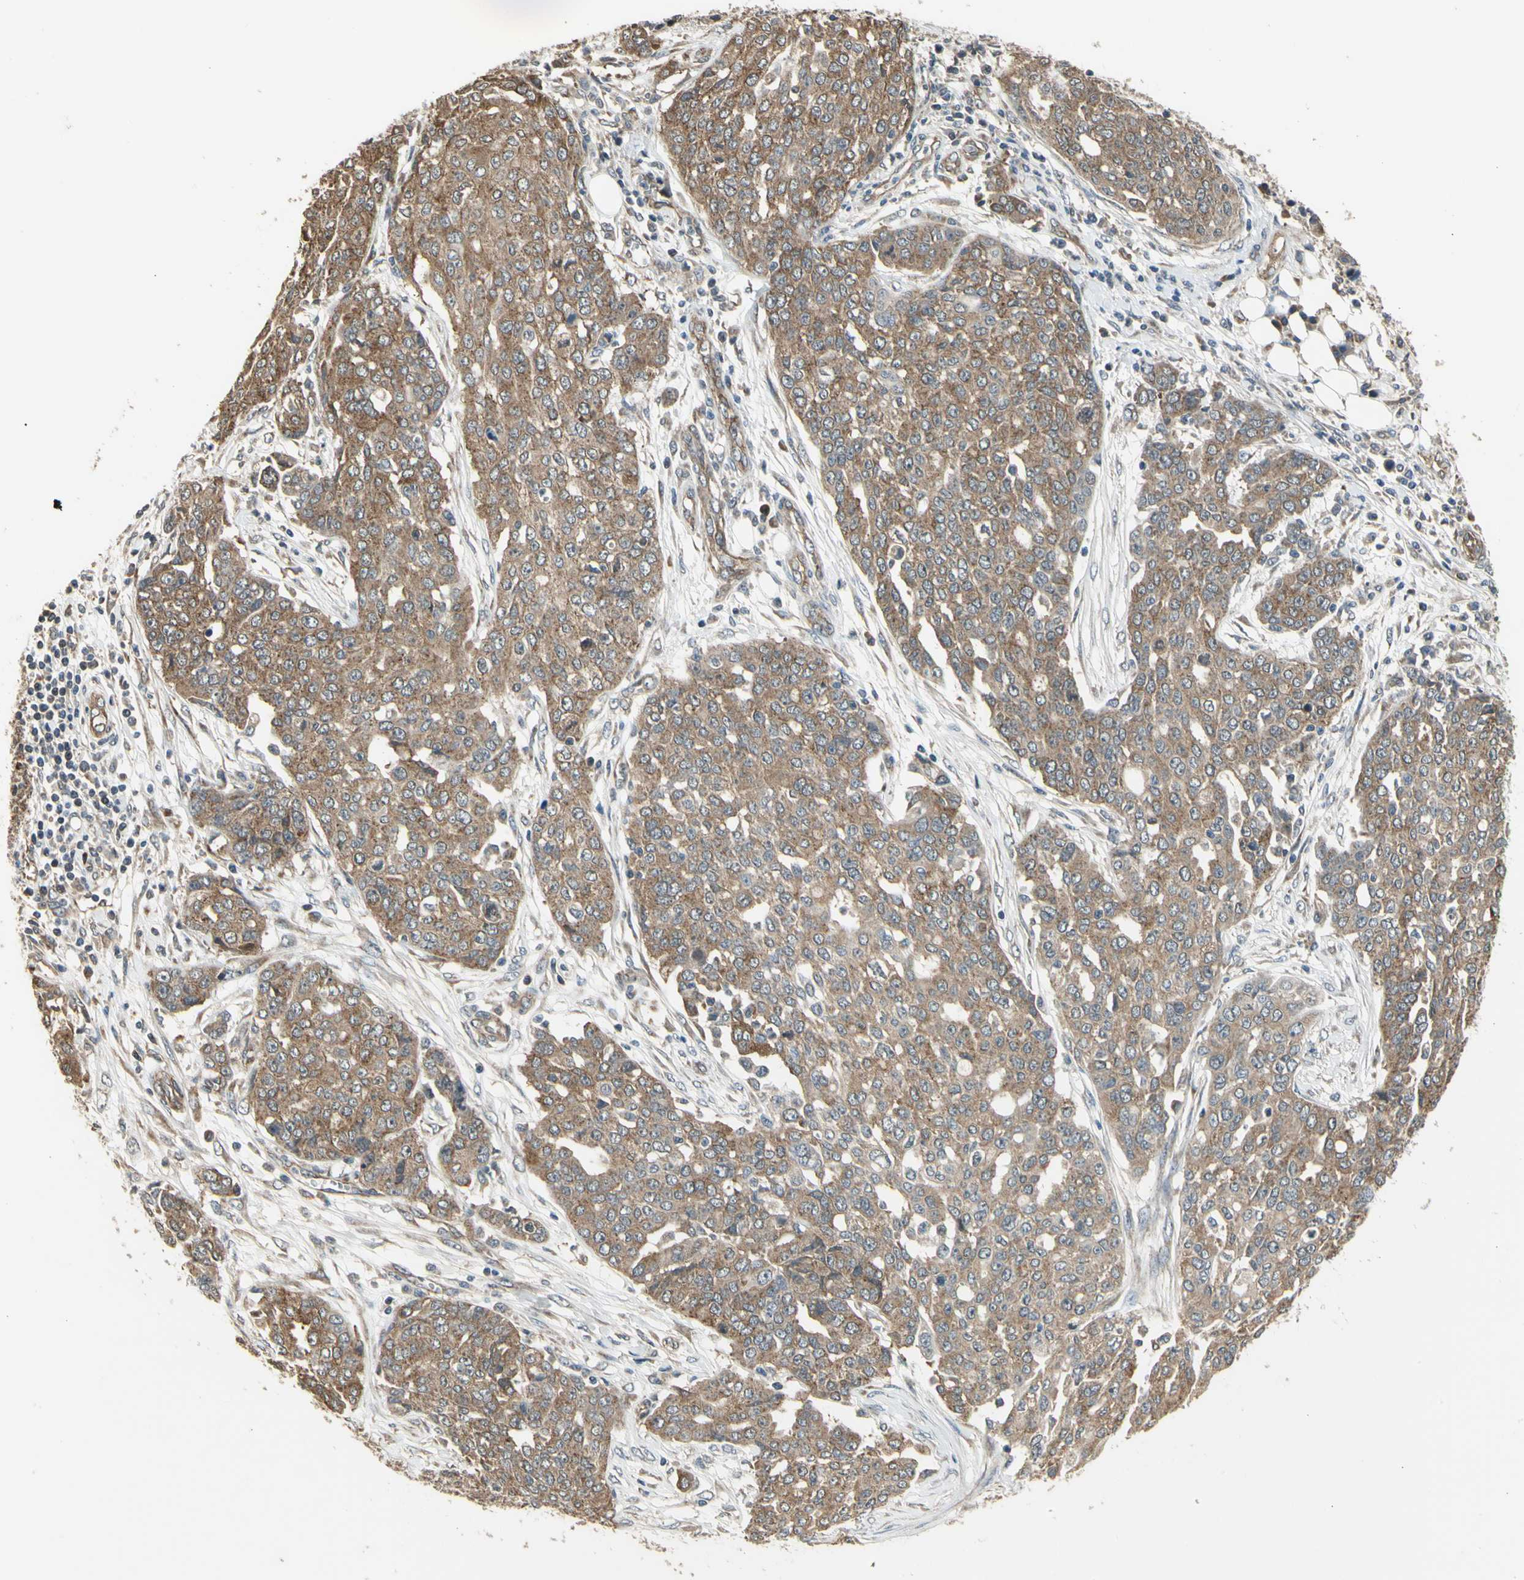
{"staining": {"intensity": "moderate", "quantity": ">75%", "location": "cytoplasmic/membranous"}, "tissue": "ovarian cancer", "cell_type": "Tumor cells", "image_type": "cancer", "snomed": [{"axis": "morphology", "description": "Cystadenocarcinoma, serous, NOS"}, {"axis": "topography", "description": "Soft tissue"}, {"axis": "topography", "description": "Ovary"}], "caption": "Brown immunohistochemical staining in human ovarian cancer displays moderate cytoplasmic/membranous expression in approximately >75% of tumor cells. The staining was performed using DAB, with brown indicating positive protein expression. Nuclei are stained blue with hematoxylin.", "gene": "EFNB2", "patient": {"sex": "female", "age": 57}}